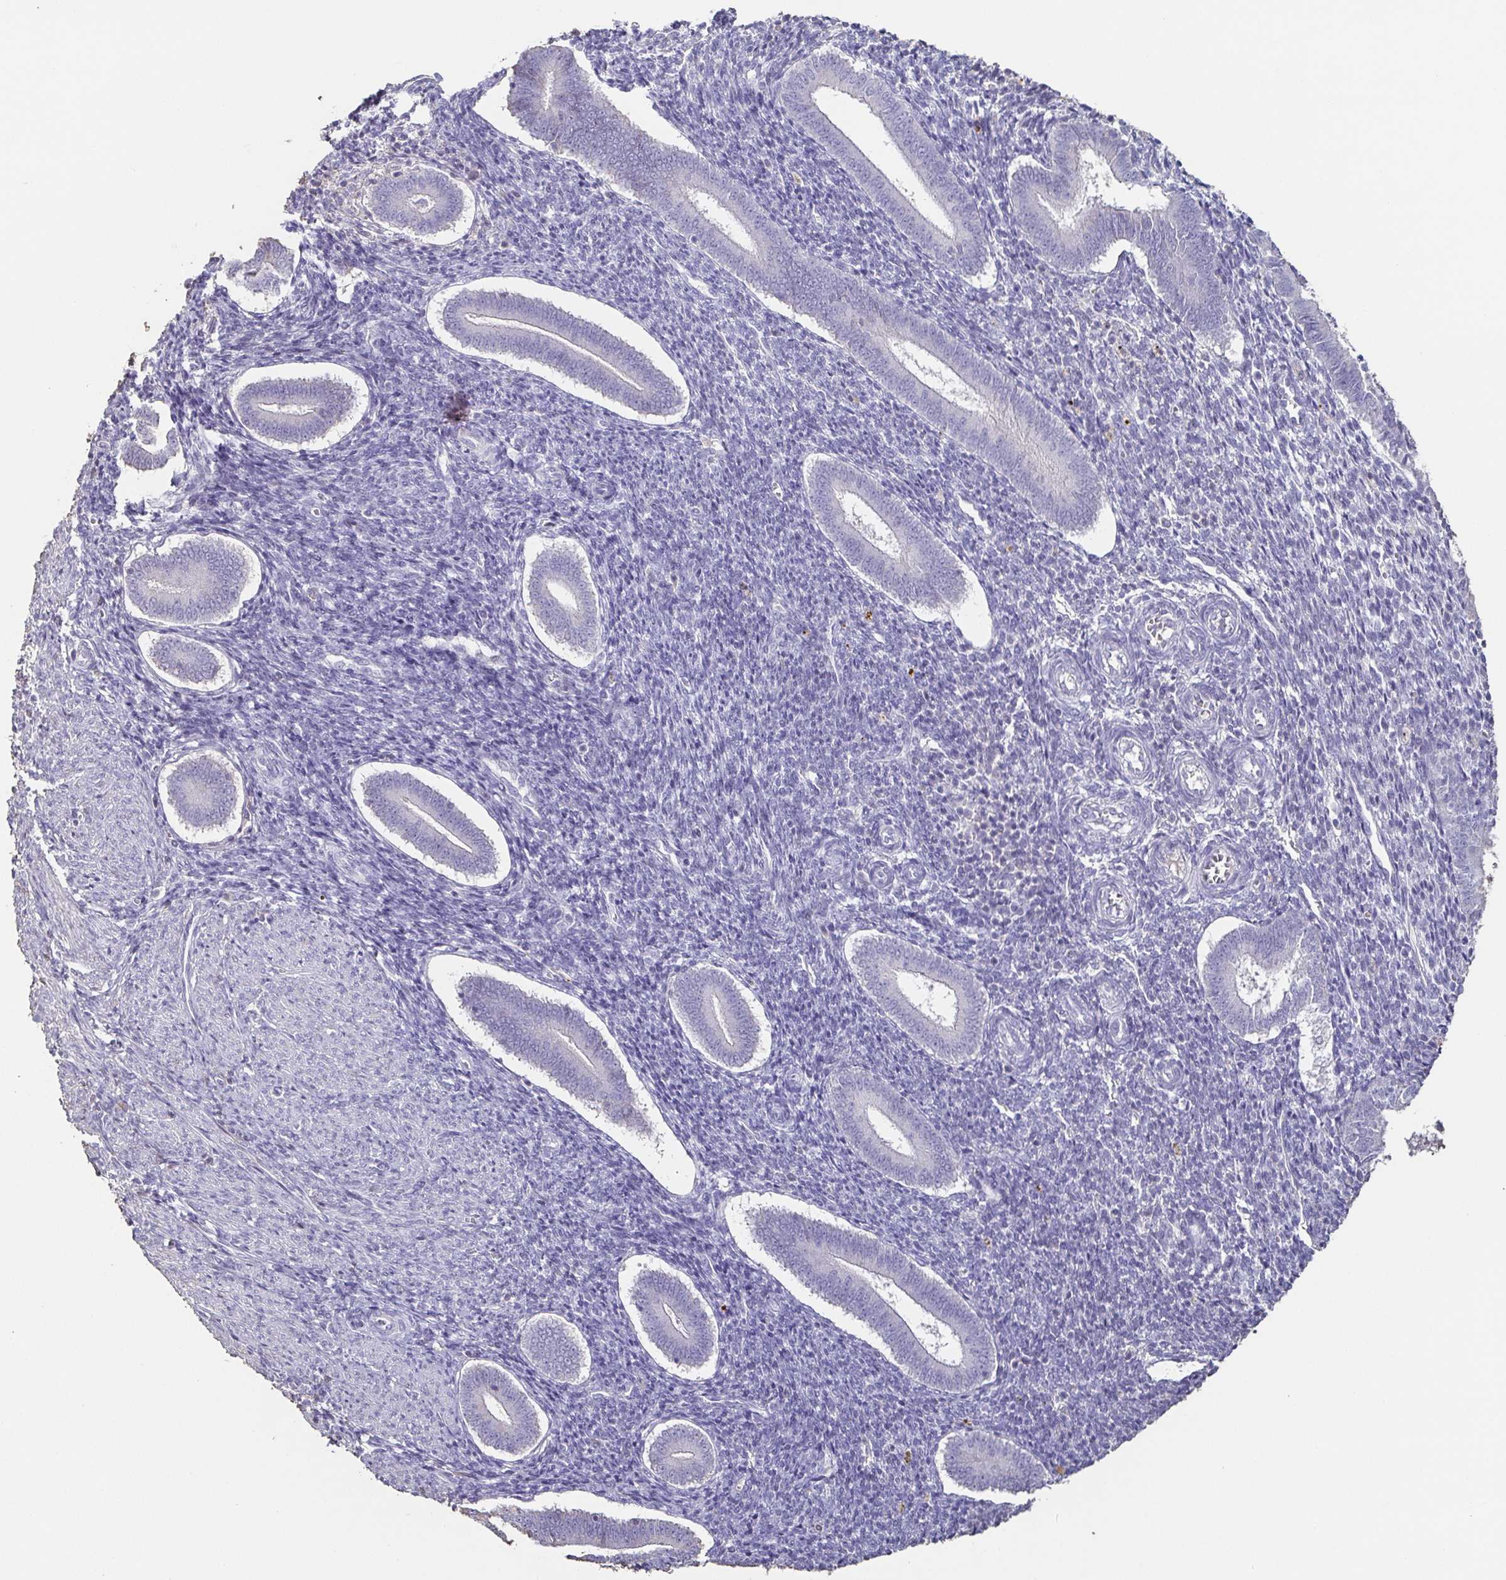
{"staining": {"intensity": "negative", "quantity": "none", "location": "none"}, "tissue": "endometrium", "cell_type": "Cells in endometrial stroma", "image_type": "normal", "snomed": [{"axis": "morphology", "description": "Normal tissue, NOS"}, {"axis": "topography", "description": "Endometrium"}], "caption": "Immunohistochemistry image of normal endometrium: human endometrium stained with DAB (3,3'-diaminobenzidine) reveals no significant protein expression in cells in endometrial stroma.", "gene": "BPIFA2", "patient": {"sex": "female", "age": 25}}